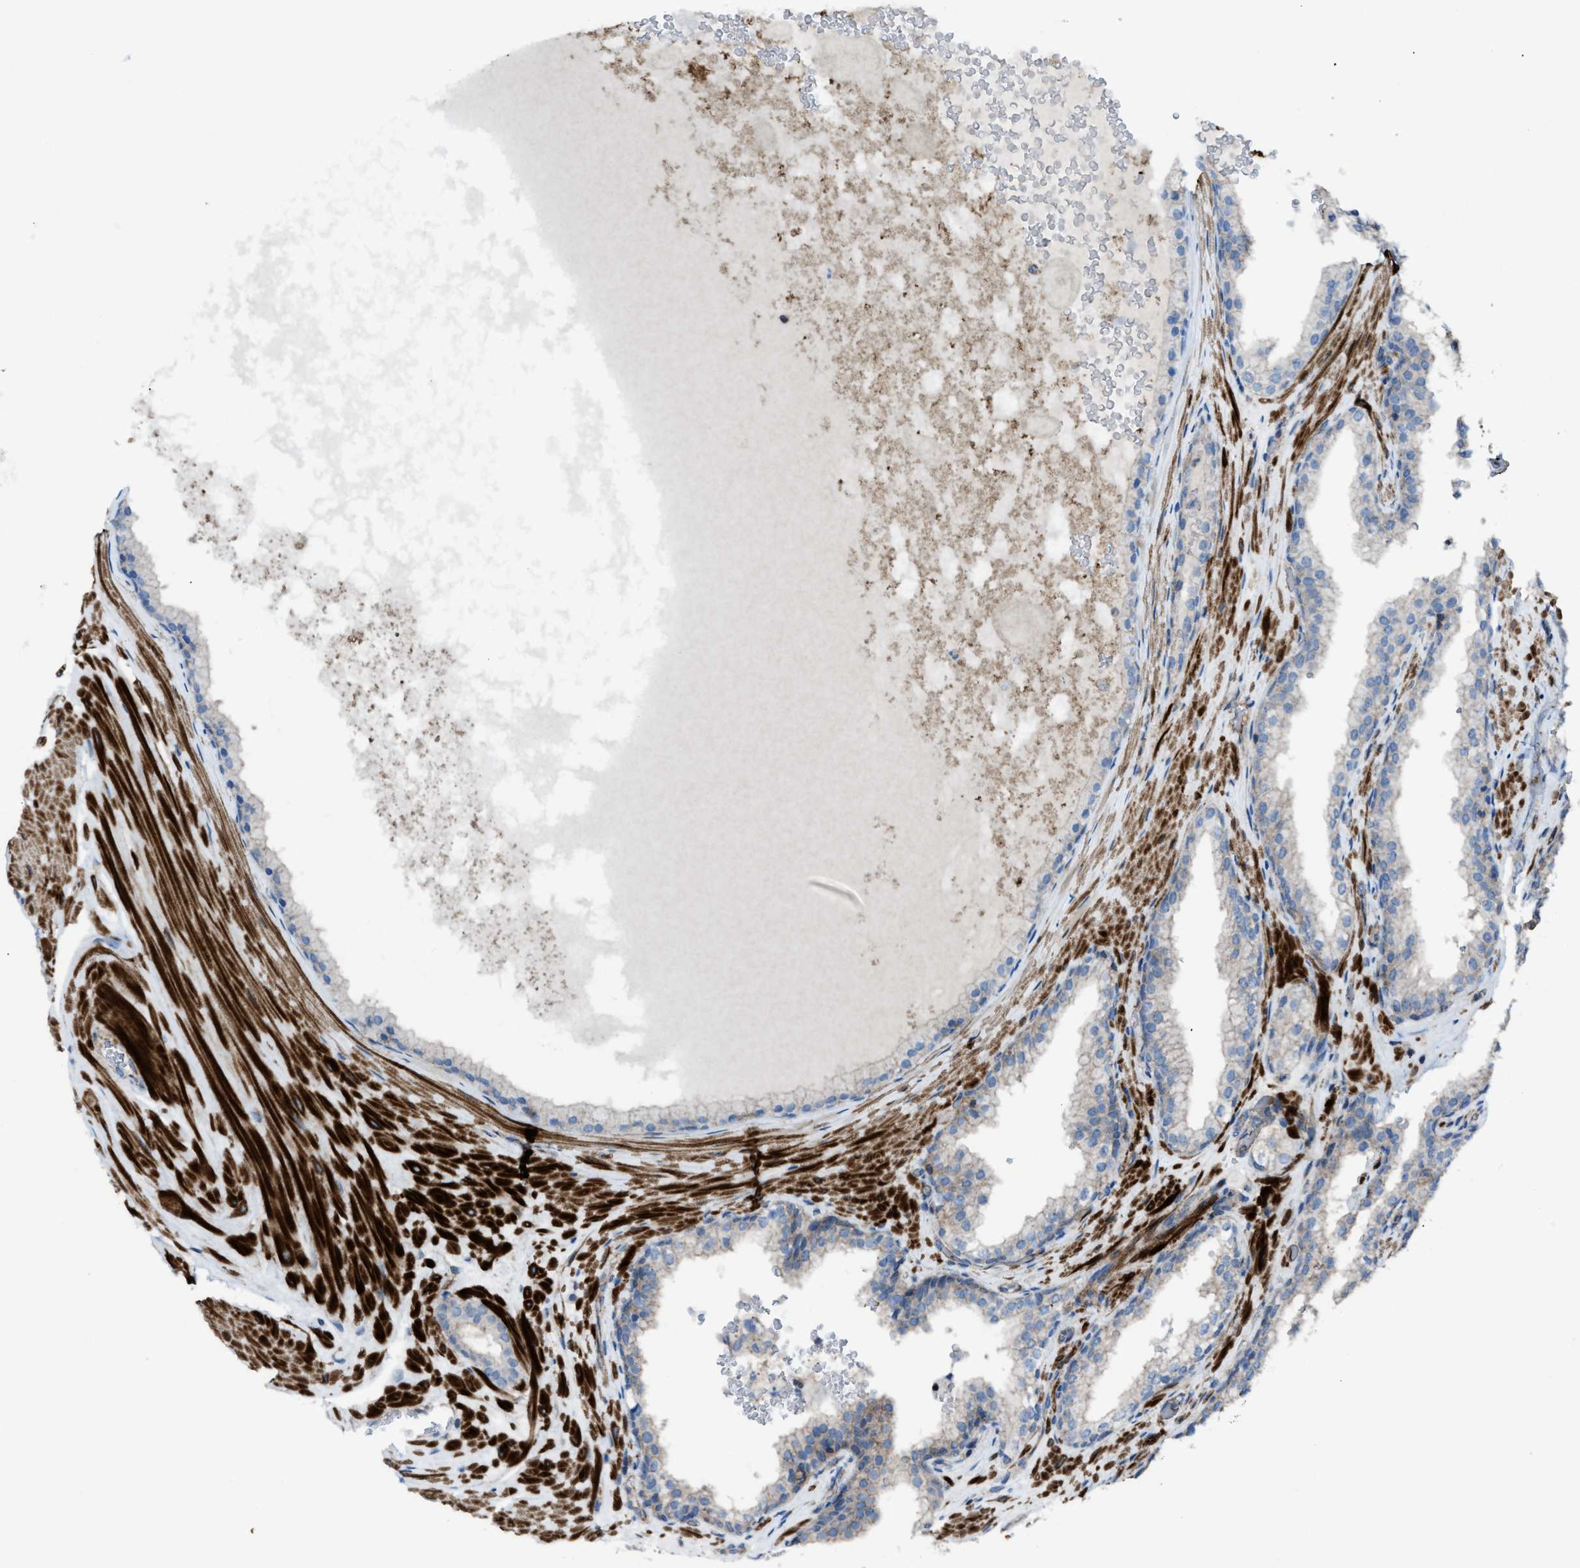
{"staining": {"intensity": "negative", "quantity": "none", "location": "none"}, "tissue": "prostate cancer", "cell_type": "Tumor cells", "image_type": "cancer", "snomed": [{"axis": "morphology", "description": "Adenocarcinoma, High grade"}, {"axis": "topography", "description": "Prostate"}], "caption": "Human prostate cancer (high-grade adenocarcinoma) stained for a protein using IHC demonstrates no expression in tumor cells.", "gene": "NCK2", "patient": {"sex": "male", "age": 60}}